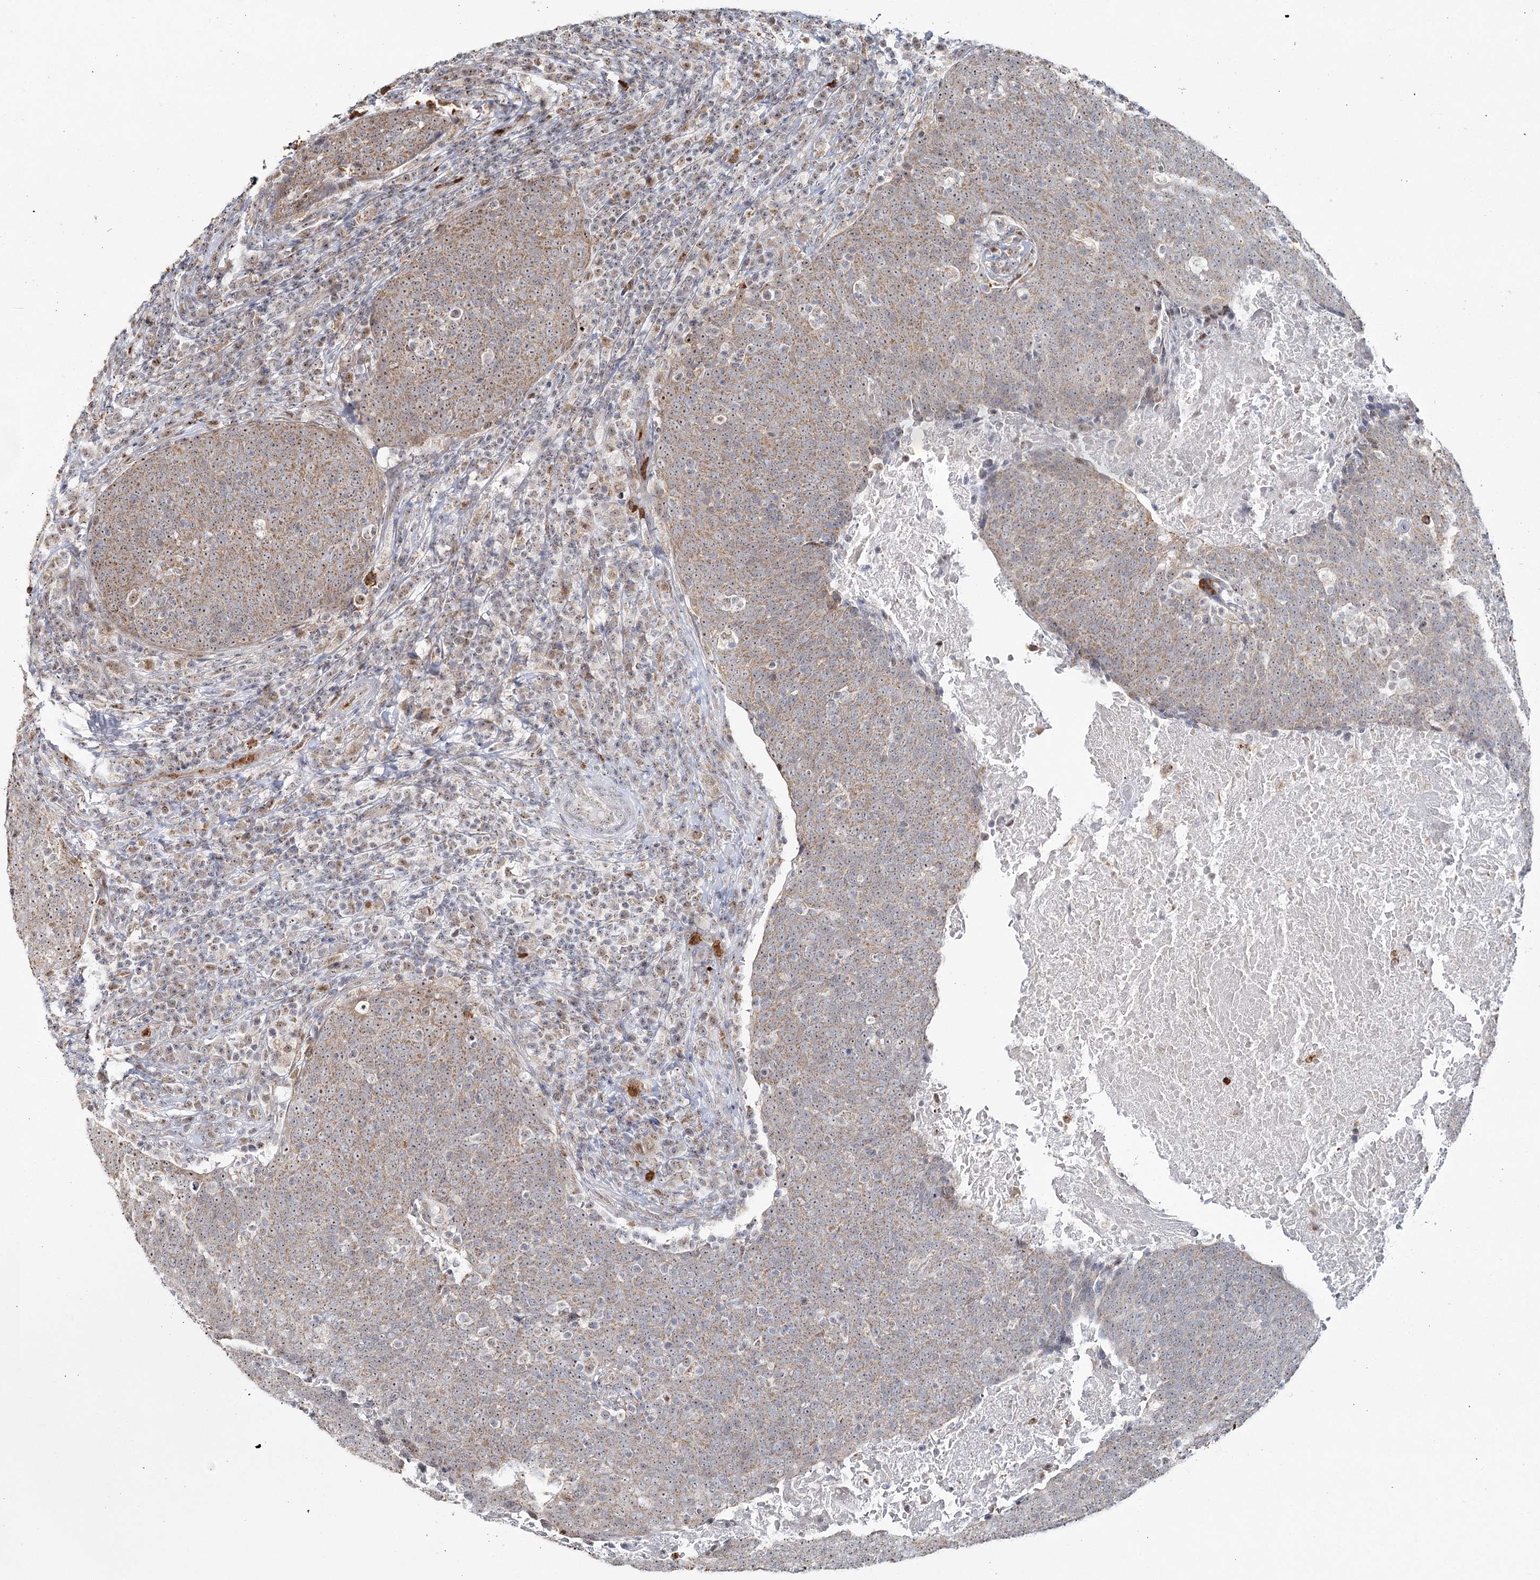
{"staining": {"intensity": "weak", "quantity": ">75%", "location": "cytoplasmic/membranous"}, "tissue": "head and neck cancer", "cell_type": "Tumor cells", "image_type": "cancer", "snomed": [{"axis": "morphology", "description": "Squamous cell carcinoma, NOS"}, {"axis": "morphology", "description": "Squamous cell carcinoma, metastatic, NOS"}, {"axis": "topography", "description": "Lymph node"}, {"axis": "topography", "description": "Head-Neck"}], "caption": "Squamous cell carcinoma (head and neck) was stained to show a protein in brown. There is low levels of weak cytoplasmic/membranous expression in about >75% of tumor cells. (Stains: DAB (3,3'-diaminobenzidine) in brown, nuclei in blue, Microscopy: brightfield microscopy at high magnification).", "gene": "ATAD1", "patient": {"sex": "male", "age": 62}}